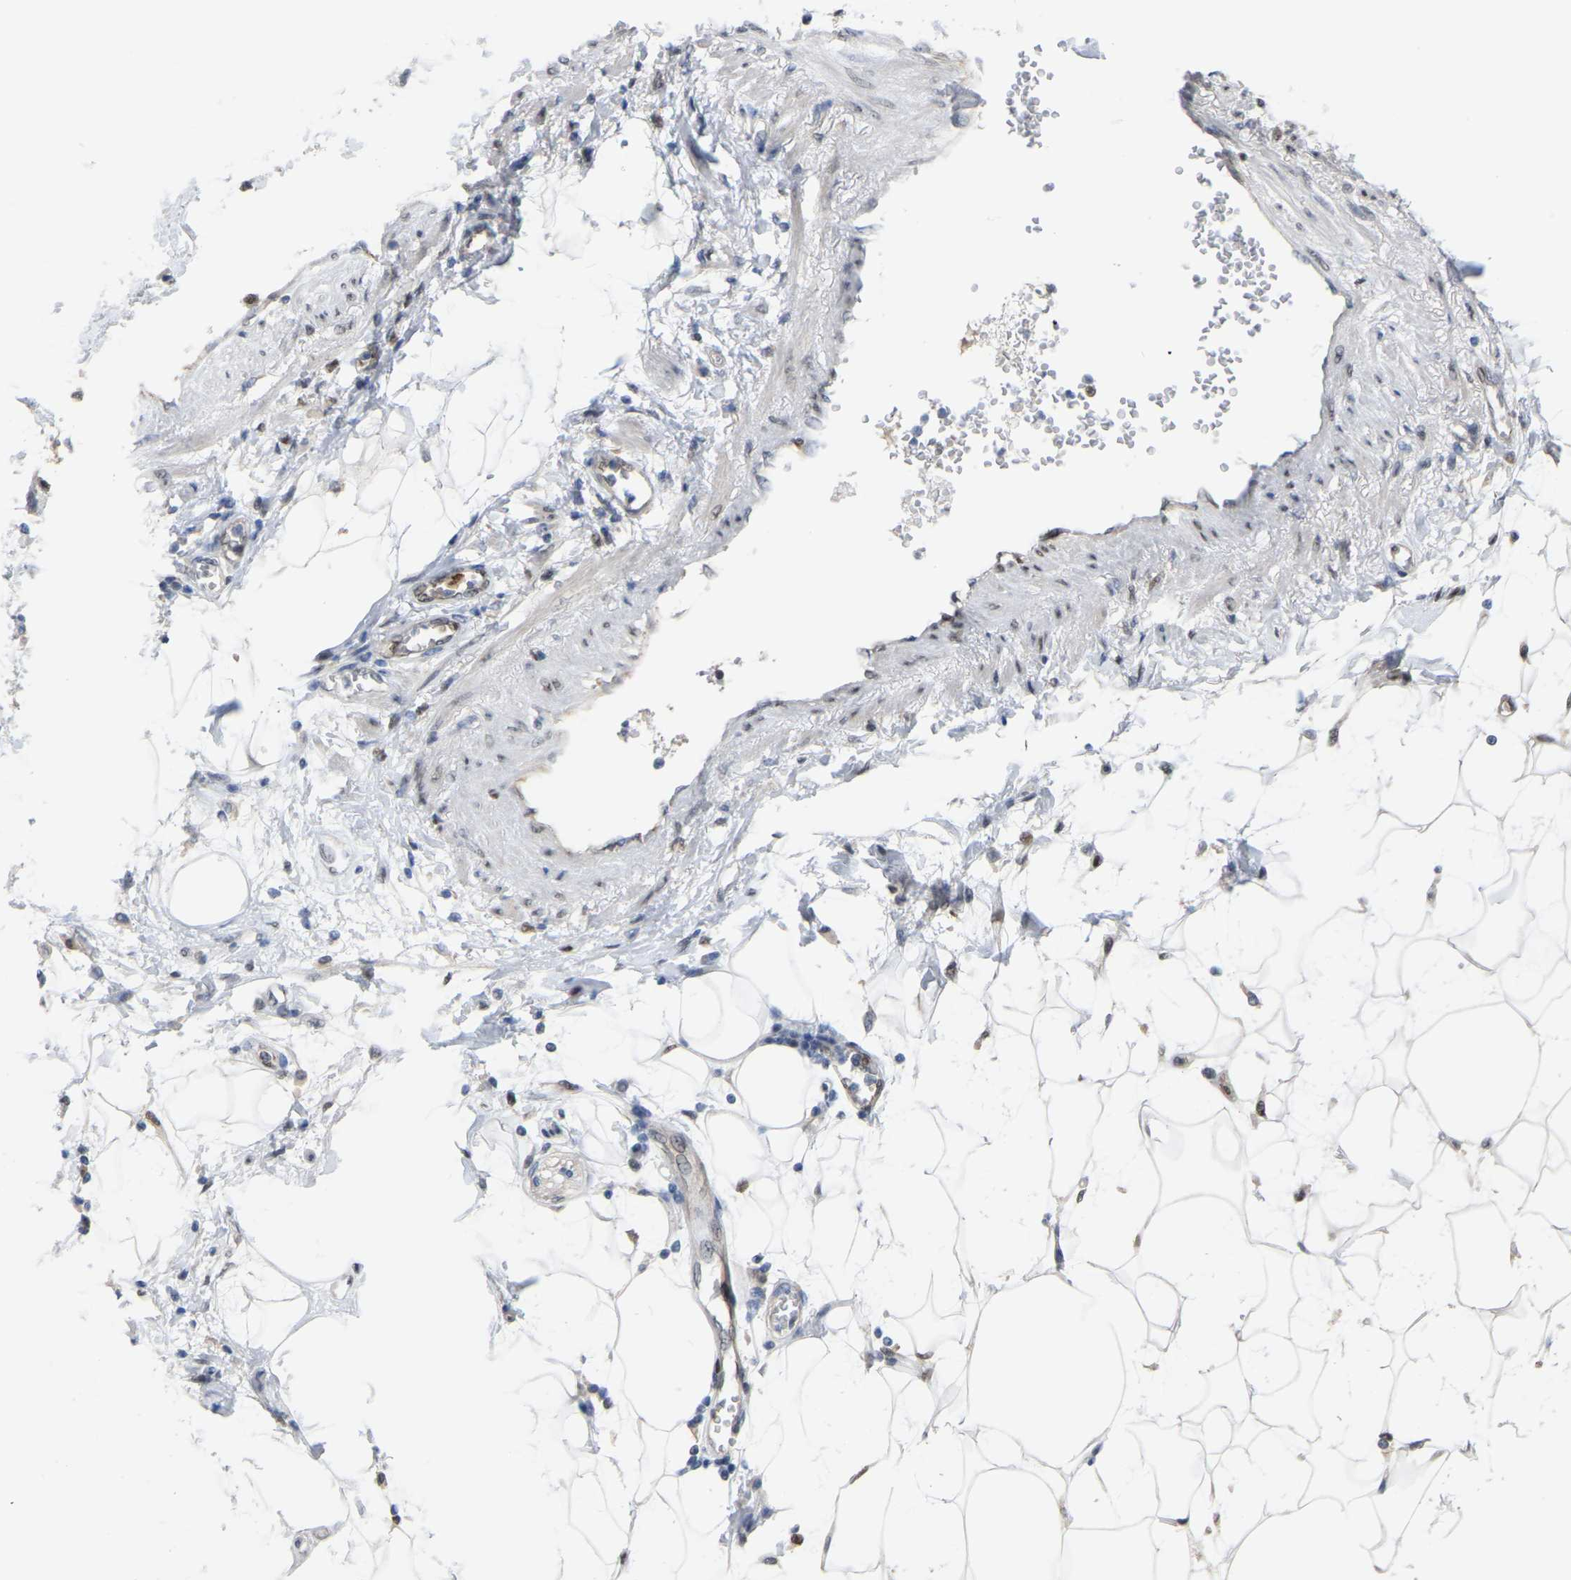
{"staining": {"intensity": "negative", "quantity": "none", "location": "none"}, "tissue": "adipose tissue", "cell_type": "Adipocytes", "image_type": "normal", "snomed": [{"axis": "morphology", "description": "Normal tissue, NOS"}, {"axis": "morphology", "description": "Adenocarcinoma, NOS"}, {"axis": "topography", "description": "Duodenum"}, {"axis": "topography", "description": "Peripheral nerve tissue"}], "caption": "High magnification brightfield microscopy of normal adipose tissue stained with DAB (brown) and counterstained with hematoxylin (blue): adipocytes show no significant staining.", "gene": "KLRG2", "patient": {"sex": "female", "age": 60}}